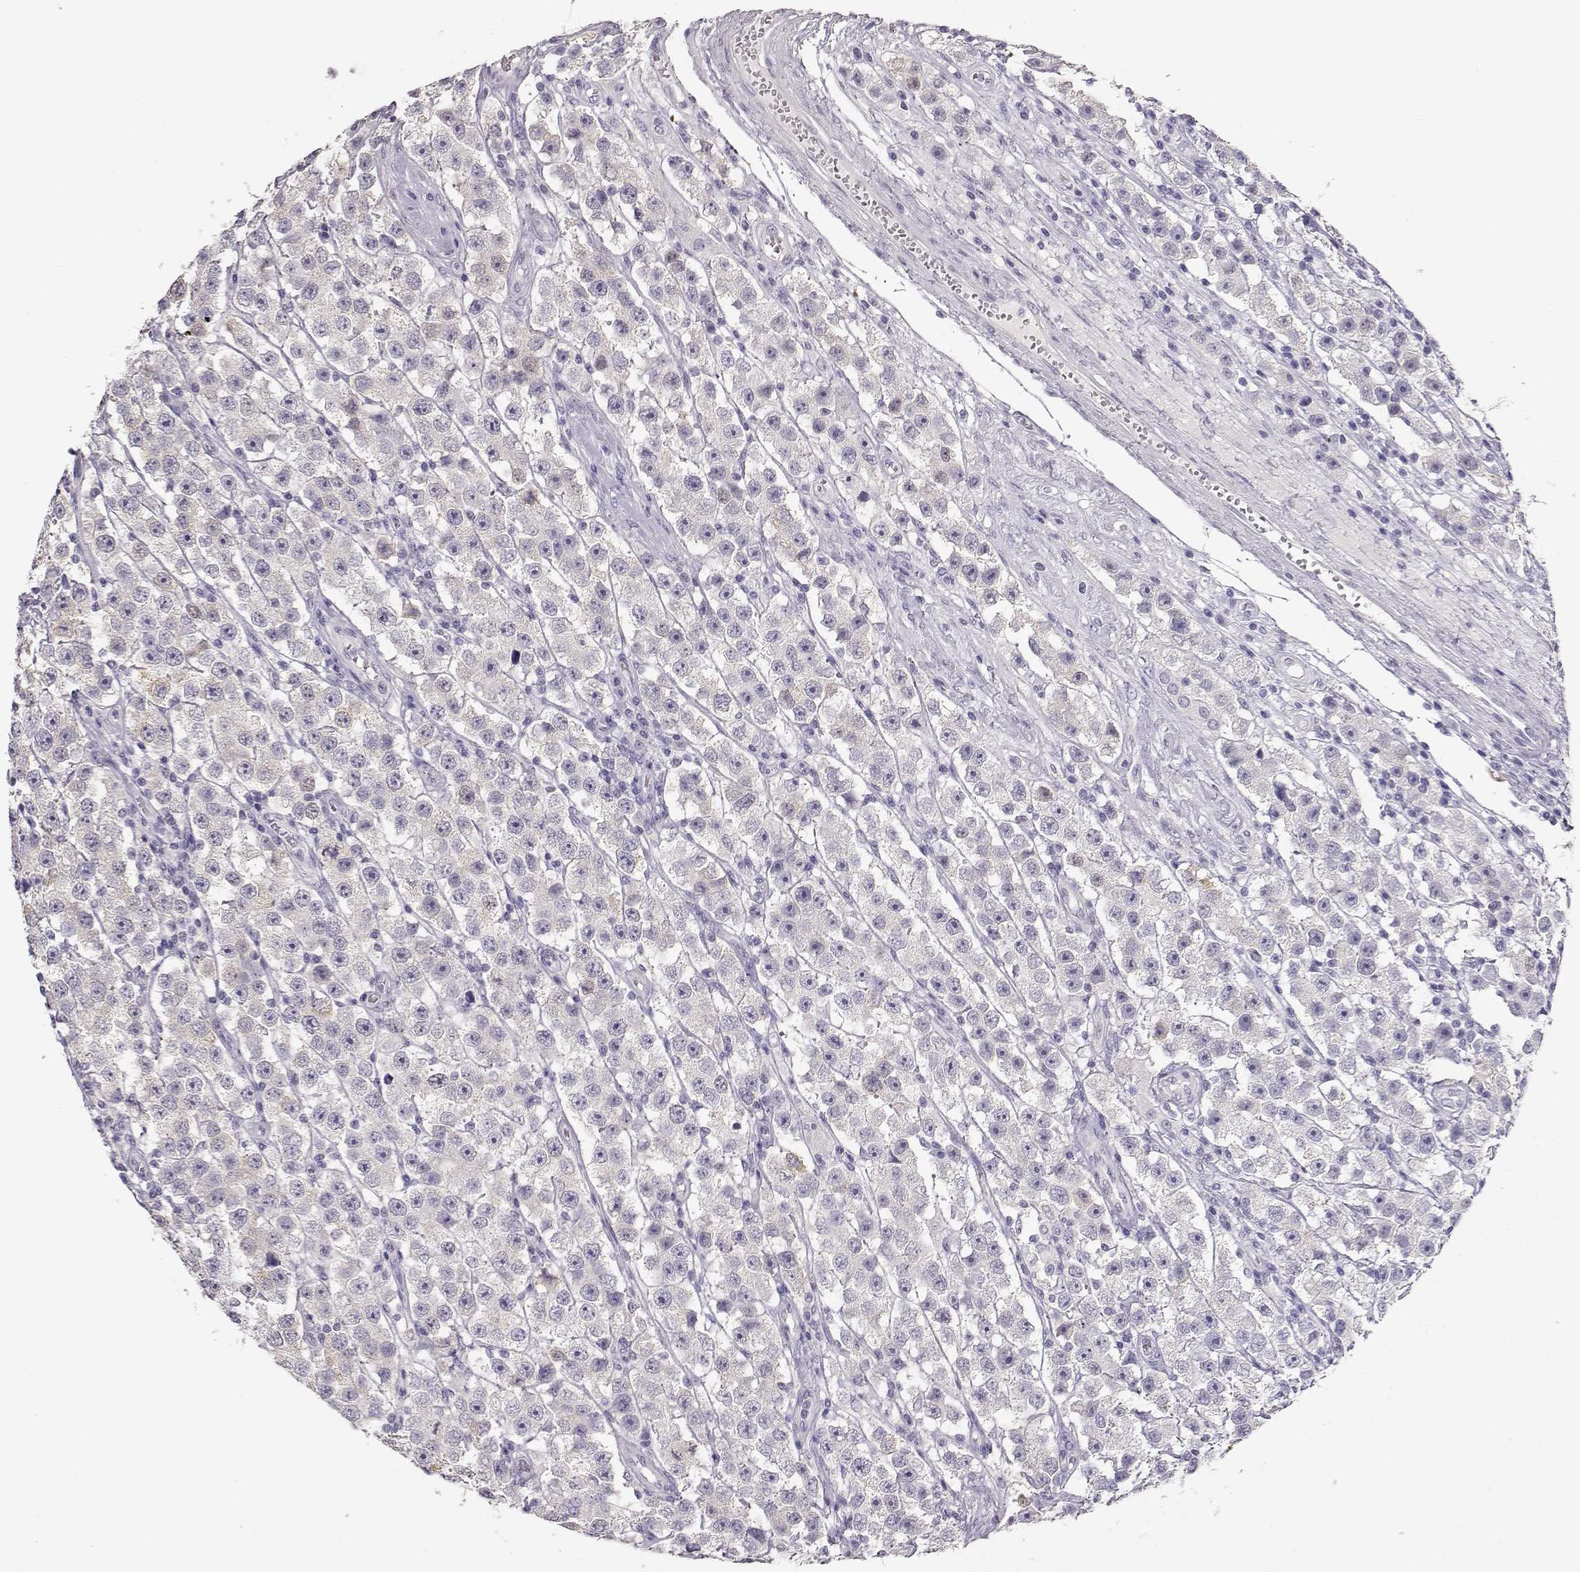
{"staining": {"intensity": "negative", "quantity": "none", "location": "none"}, "tissue": "testis cancer", "cell_type": "Tumor cells", "image_type": "cancer", "snomed": [{"axis": "morphology", "description": "Seminoma, NOS"}, {"axis": "topography", "description": "Testis"}], "caption": "A histopathology image of human testis cancer (seminoma) is negative for staining in tumor cells.", "gene": "MAGEC1", "patient": {"sex": "male", "age": 45}}